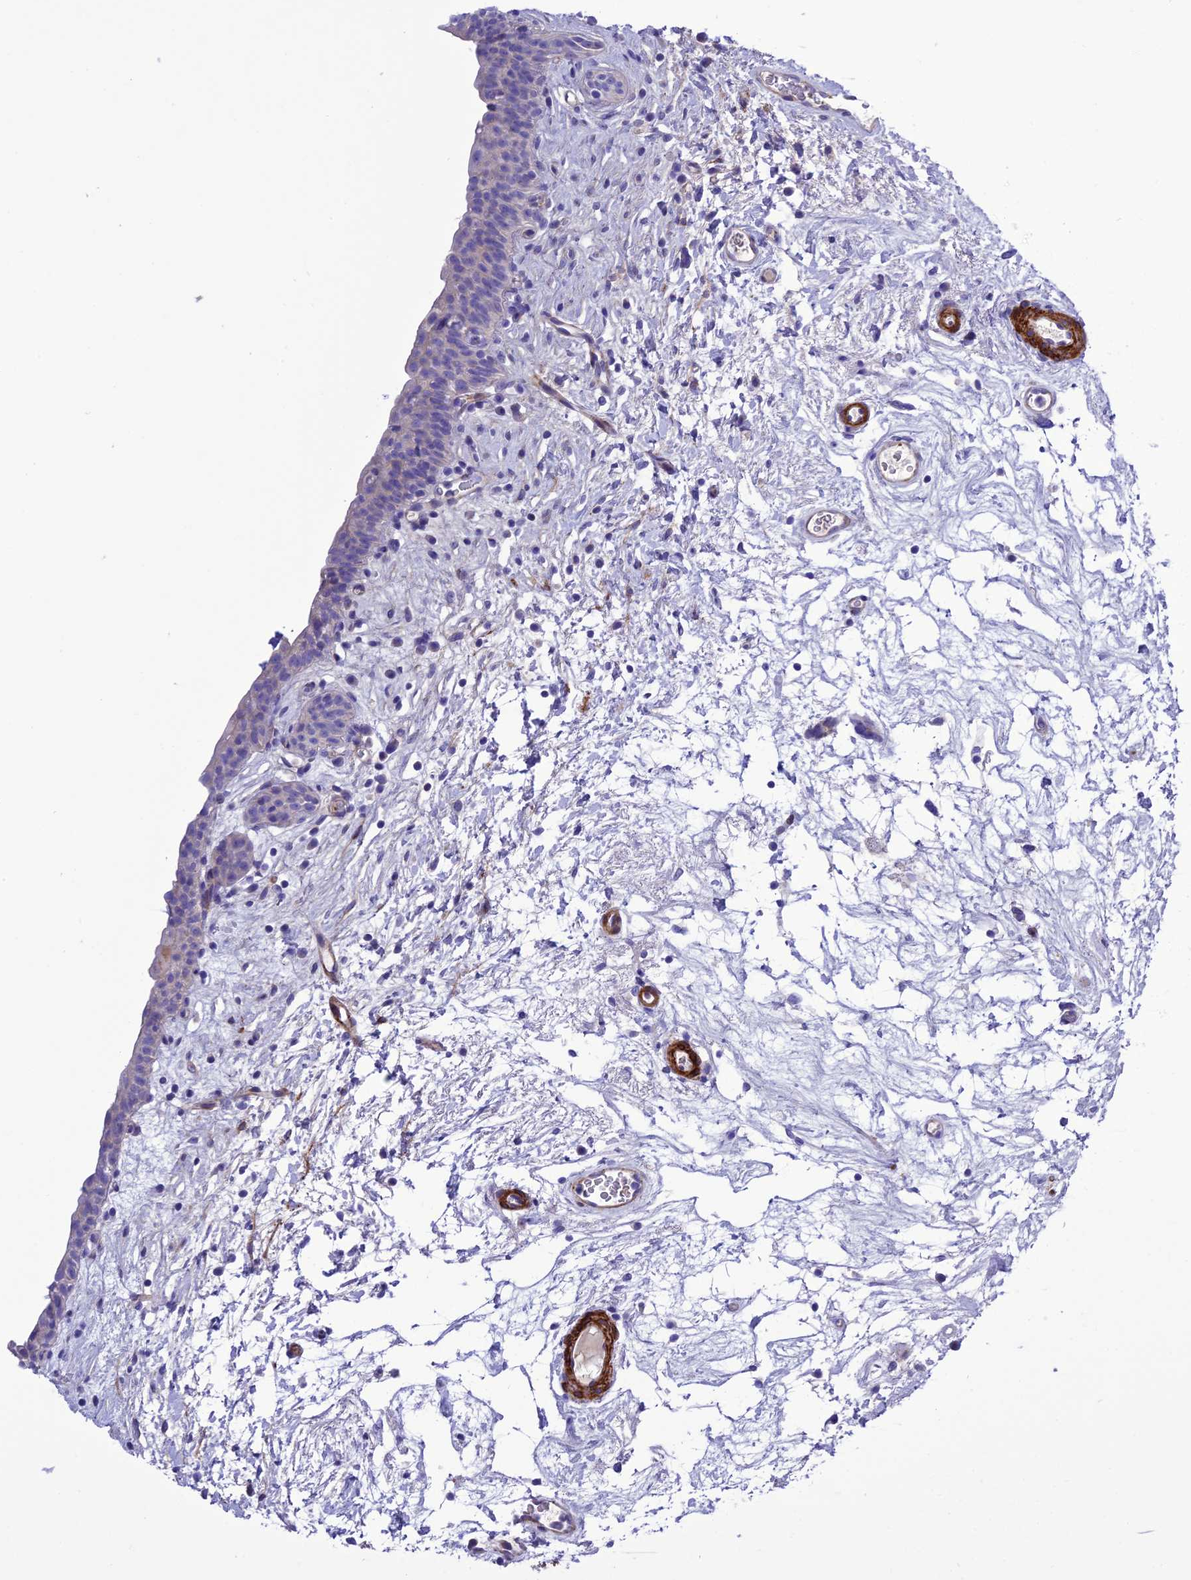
{"staining": {"intensity": "negative", "quantity": "none", "location": "none"}, "tissue": "urinary bladder", "cell_type": "Urothelial cells", "image_type": "normal", "snomed": [{"axis": "morphology", "description": "Normal tissue, NOS"}, {"axis": "topography", "description": "Urinary bladder"}], "caption": "Urinary bladder stained for a protein using IHC reveals no positivity urothelial cells.", "gene": "FRA10AC1", "patient": {"sex": "male", "age": 83}}